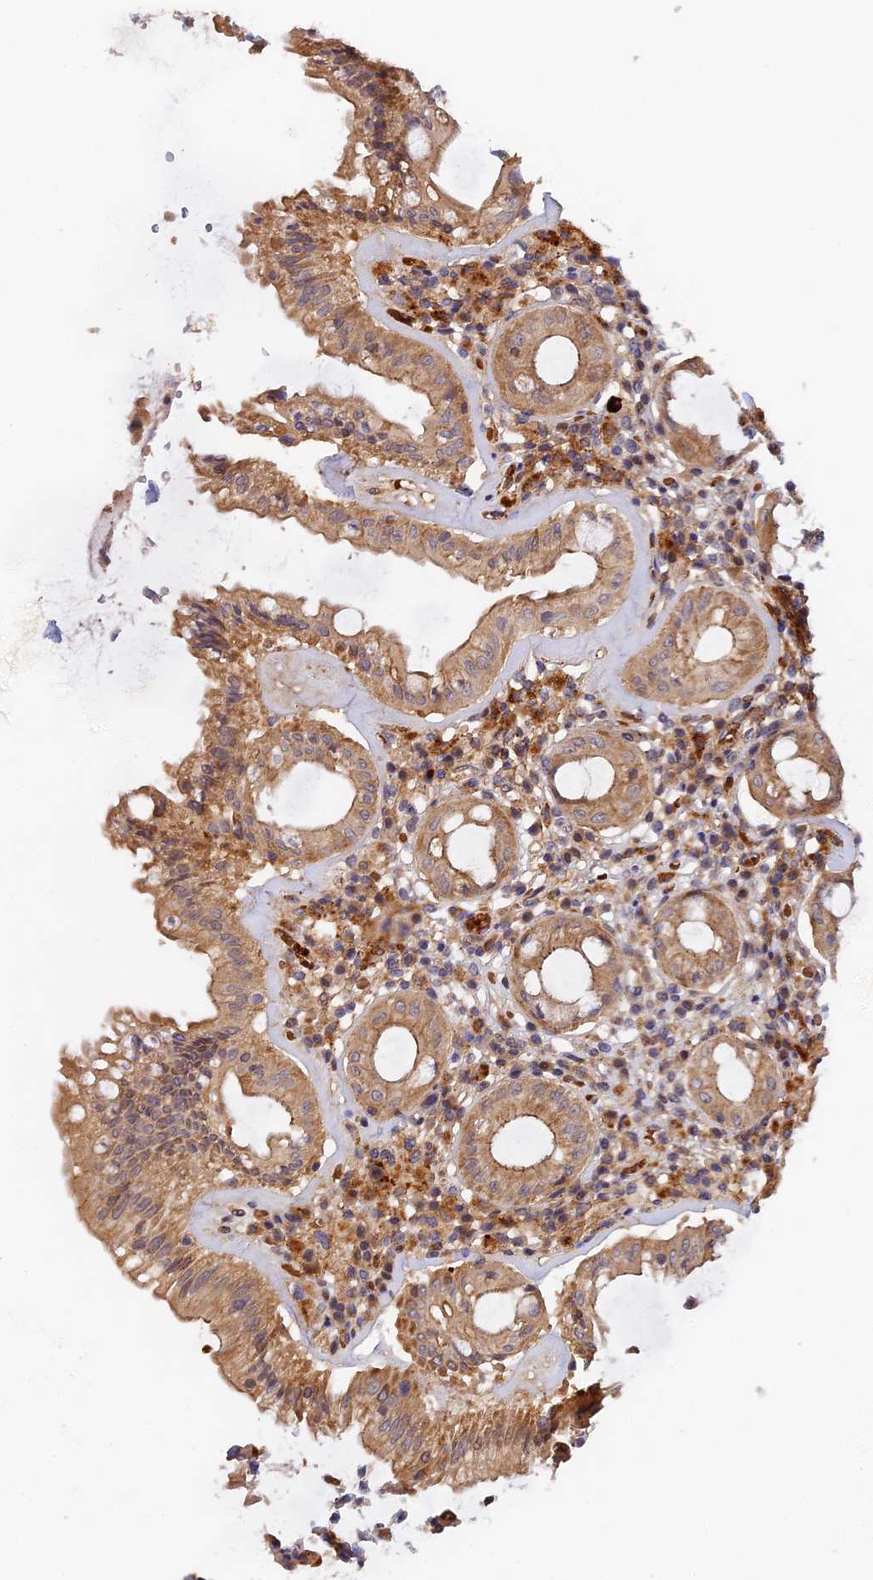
{"staining": {"intensity": "moderate", "quantity": ">75%", "location": "cytoplasmic/membranous"}, "tissue": "rectum", "cell_type": "Glandular cells", "image_type": "normal", "snomed": [{"axis": "morphology", "description": "Normal tissue, NOS"}, {"axis": "topography", "description": "Rectum"}], "caption": "Brown immunohistochemical staining in normal rectum demonstrates moderate cytoplasmic/membranous expression in about >75% of glandular cells.", "gene": "MISP3", "patient": {"sex": "female", "age": 57}}